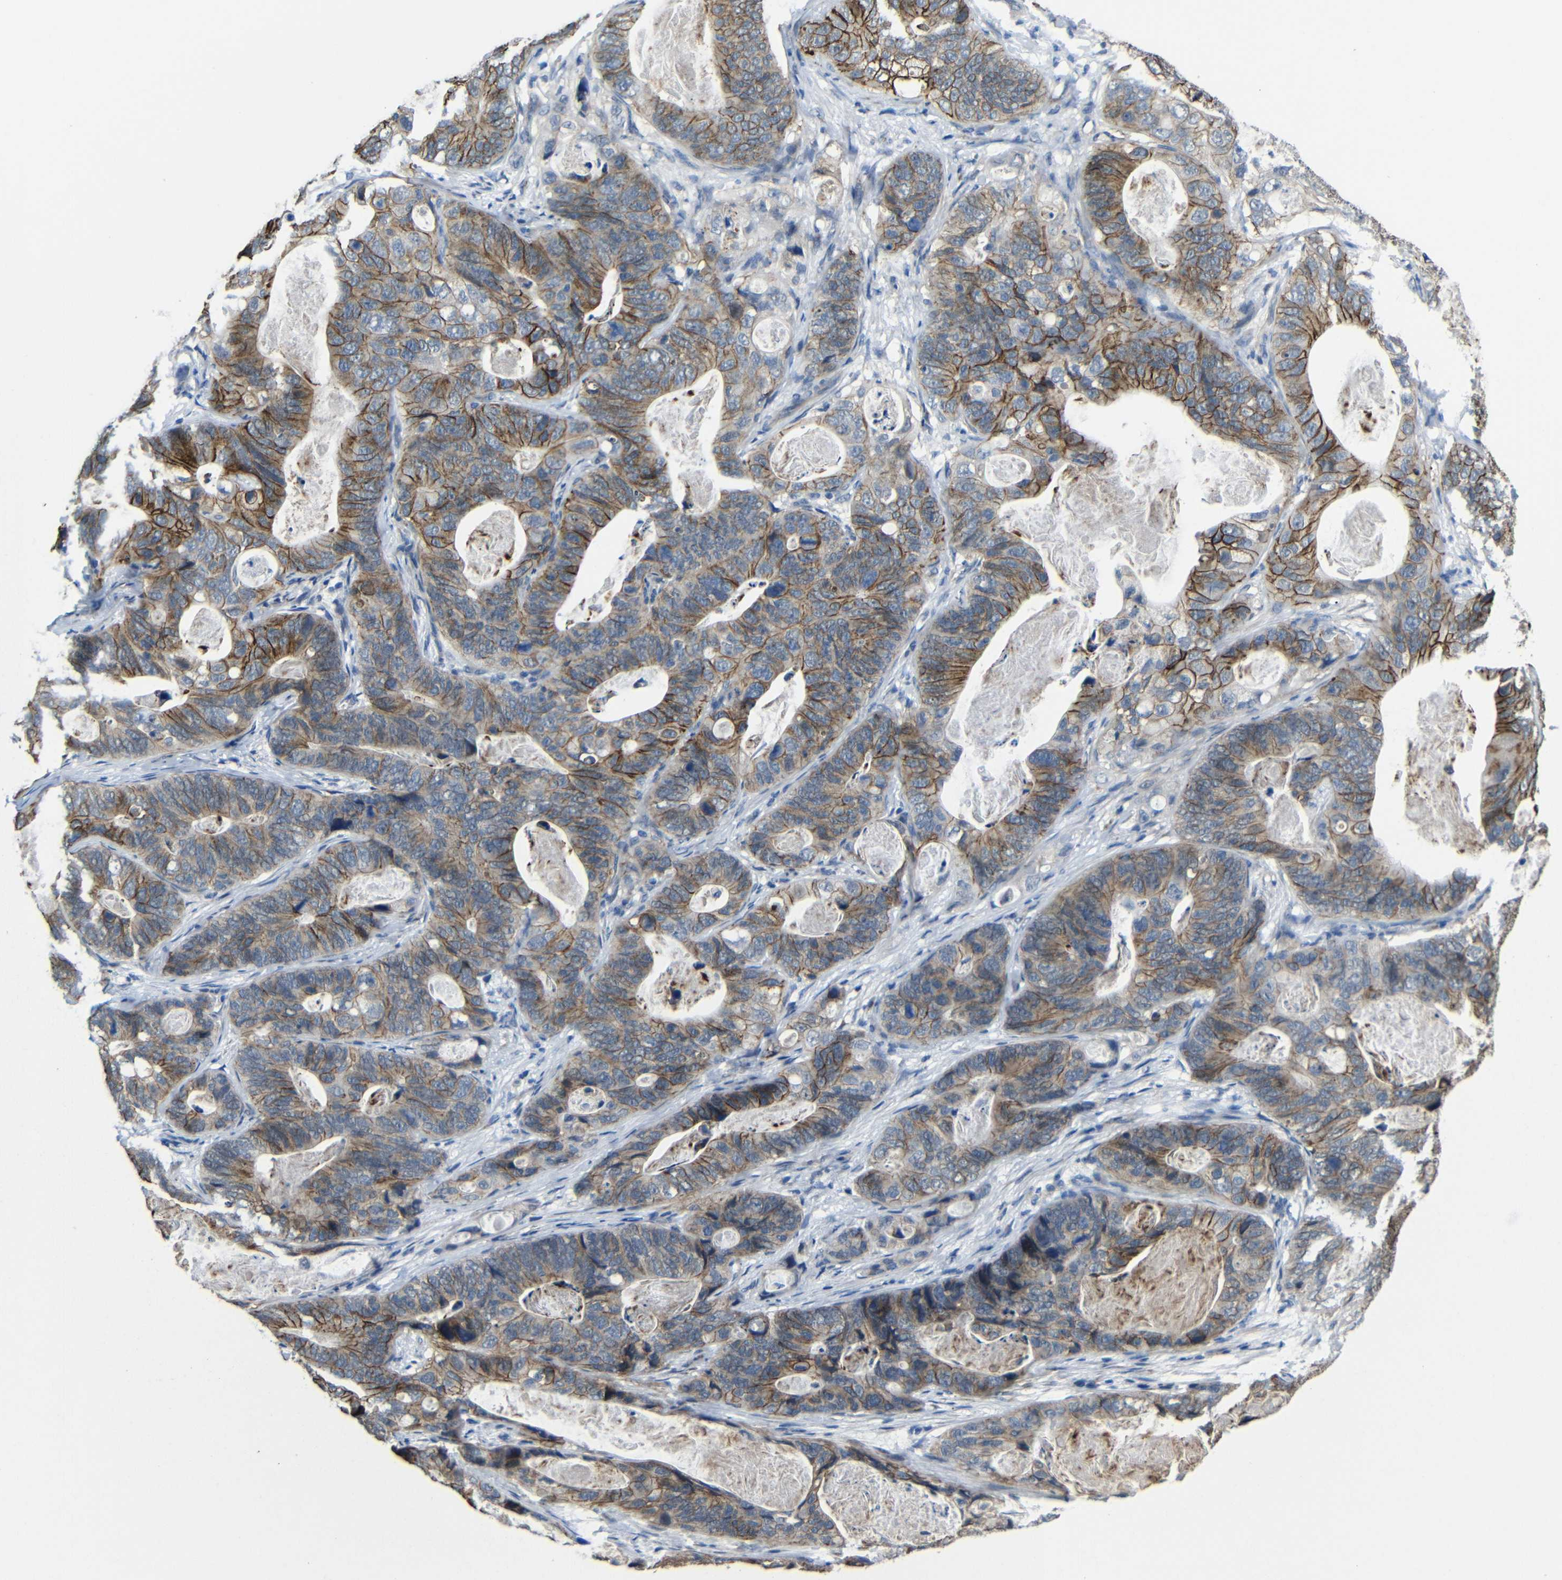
{"staining": {"intensity": "moderate", "quantity": ">75%", "location": "cytoplasmic/membranous"}, "tissue": "stomach cancer", "cell_type": "Tumor cells", "image_type": "cancer", "snomed": [{"axis": "morphology", "description": "Adenocarcinoma, NOS"}, {"axis": "topography", "description": "Stomach"}], "caption": "Immunohistochemical staining of stomach cancer (adenocarcinoma) displays moderate cytoplasmic/membranous protein expression in about >75% of tumor cells.", "gene": "ZNF90", "patient": {"sex": "female", "age": 89}}